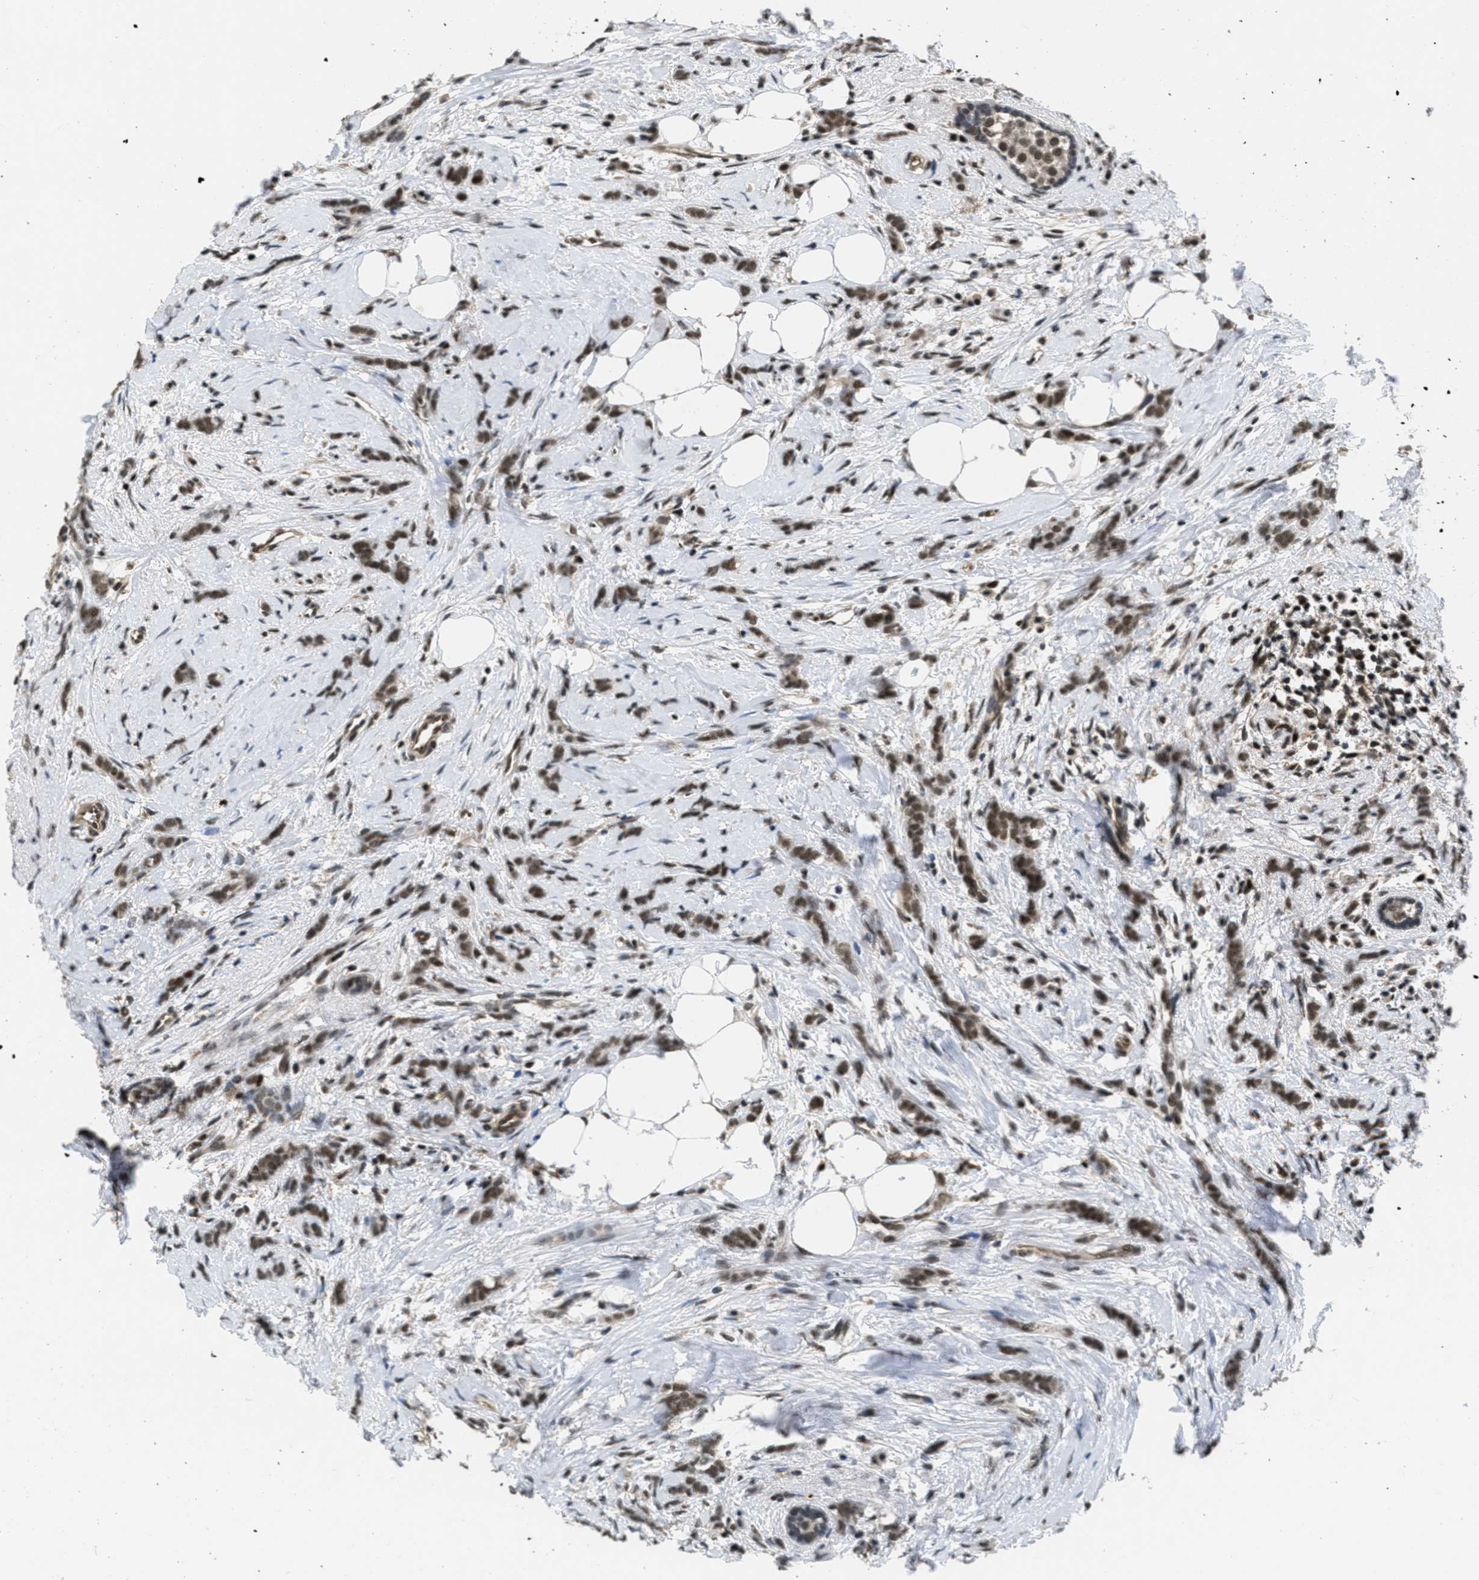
{"staining": {"intensity": "moderate", "quantity": ">75%", "location": "cytoplasmic/membranous,nuclear"}, "tissue": "breast cancer", "cell_type": "Tumor cells", "image_type": "cancer", "snomed": [{"axis": "morphology", "description": "Lobular carcinoma, in situ"}, {"axis": "morphology", "description": "Lobular carcinoma"}, {"axis": "topography", "description": "Breast"}], "caption": "Tumor cells reveal medium levels of moderate cytoplasmic/membranous and nuclear expression in about >75% of cells in breast cancer (lobular carcinoma in situ).", "gene": "CUL4B", "patient": {"sex": "female", "age": 41}}